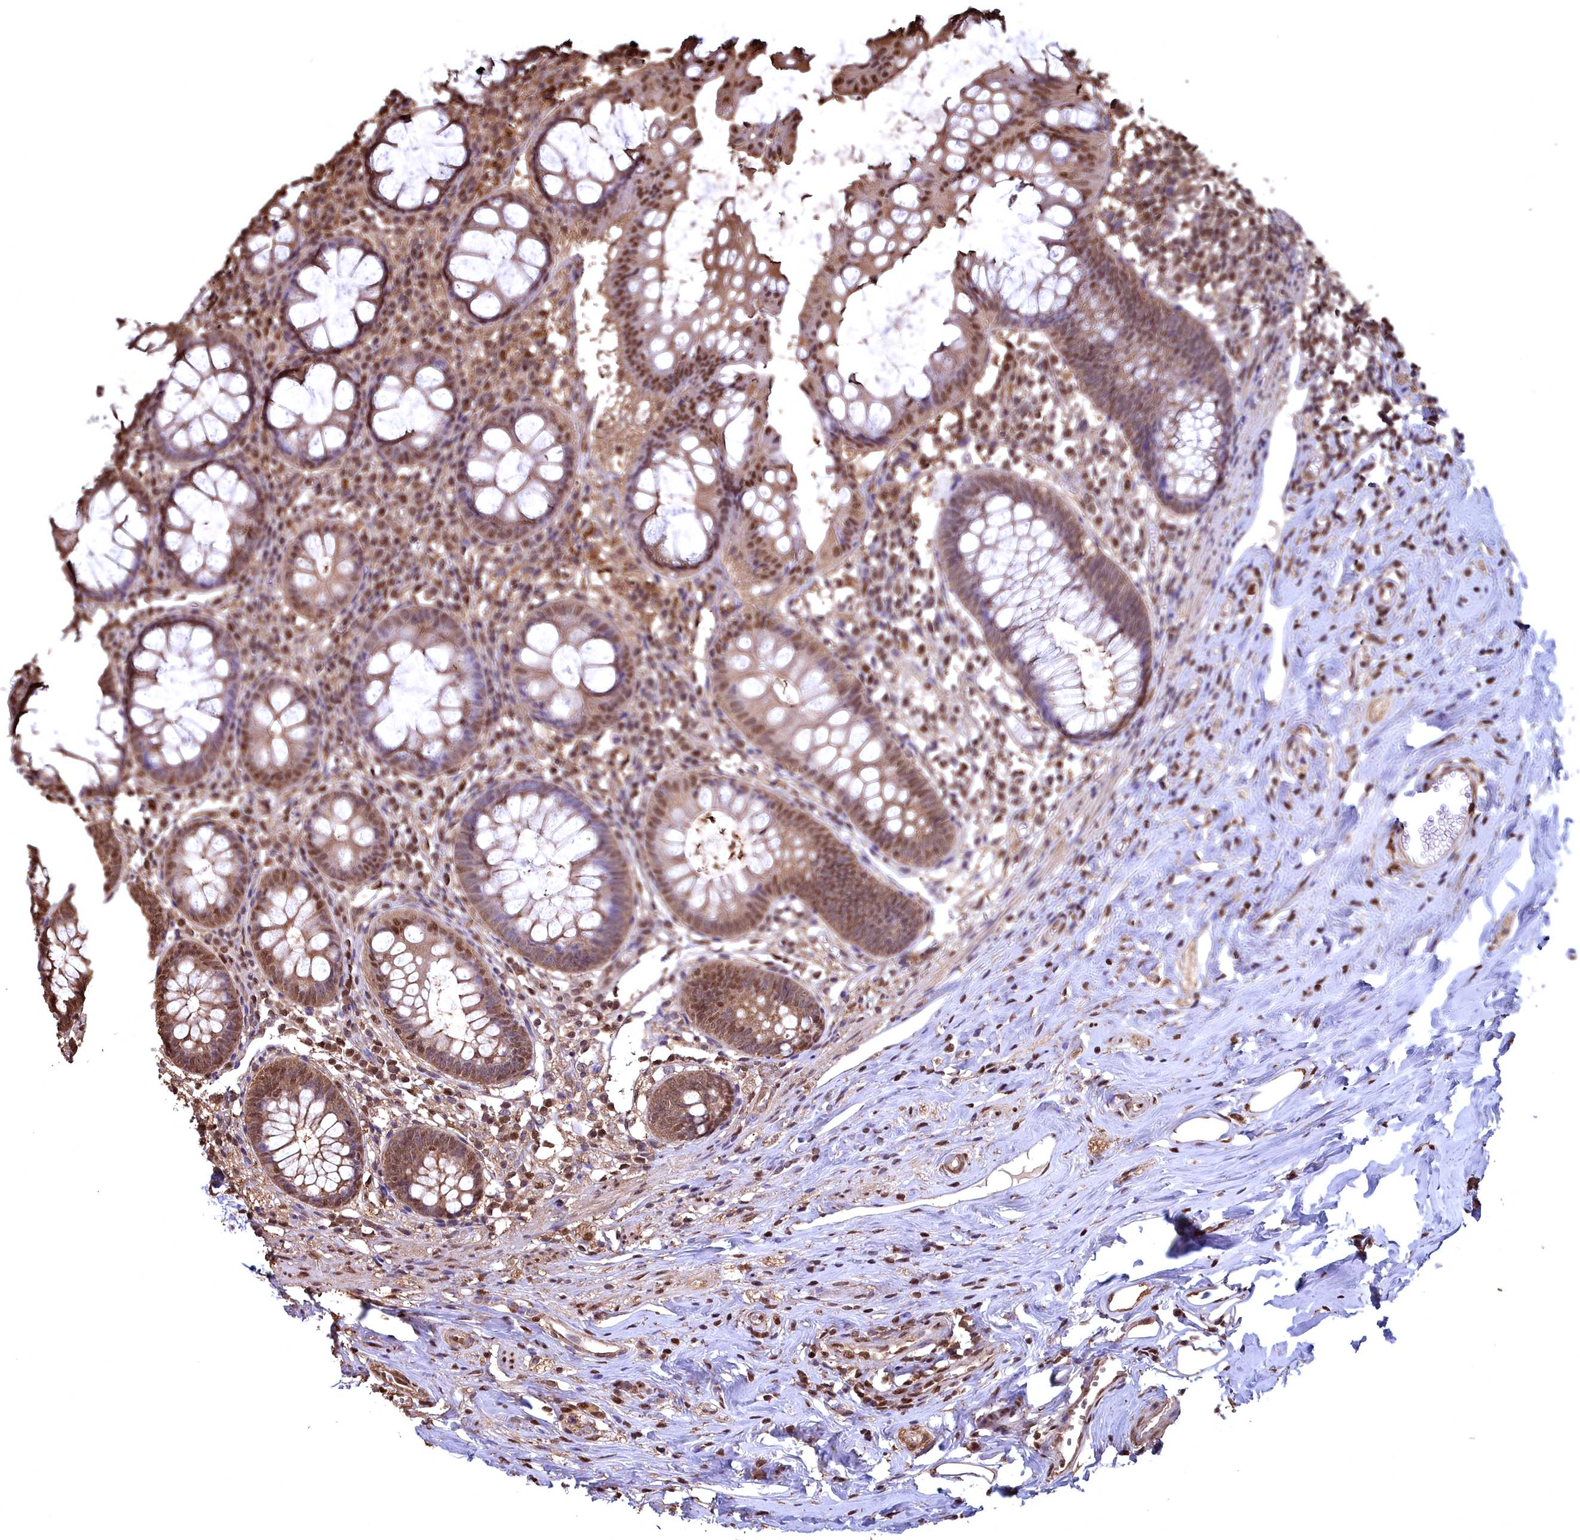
{"staining": {"intensity": "moderate", "quantity": ">75%", "location": "cytoplasmic/membranous,nuclear"}, "tissue": "appendix", "cell_type": "Glandular cells", "image_type": "normal", "snomed": [{"axis": "morphology", "description": "Normal tissue, NOS"}, {"axis": "topography", "description": "Appendix"}], "caption": "Immunohistochemical staining of normal appendix exhibits >75% levels of moderate cytoplasmic/membranous,nuclear protein staining in approximately >75% of glandular cells. The staining is performed using DAB brown chromogen to label protein expression. The nuclei are counter-stained blue using hematoxylin.", "gene": "GAPDH", "patient": {"sex": "female", "age": 51}}